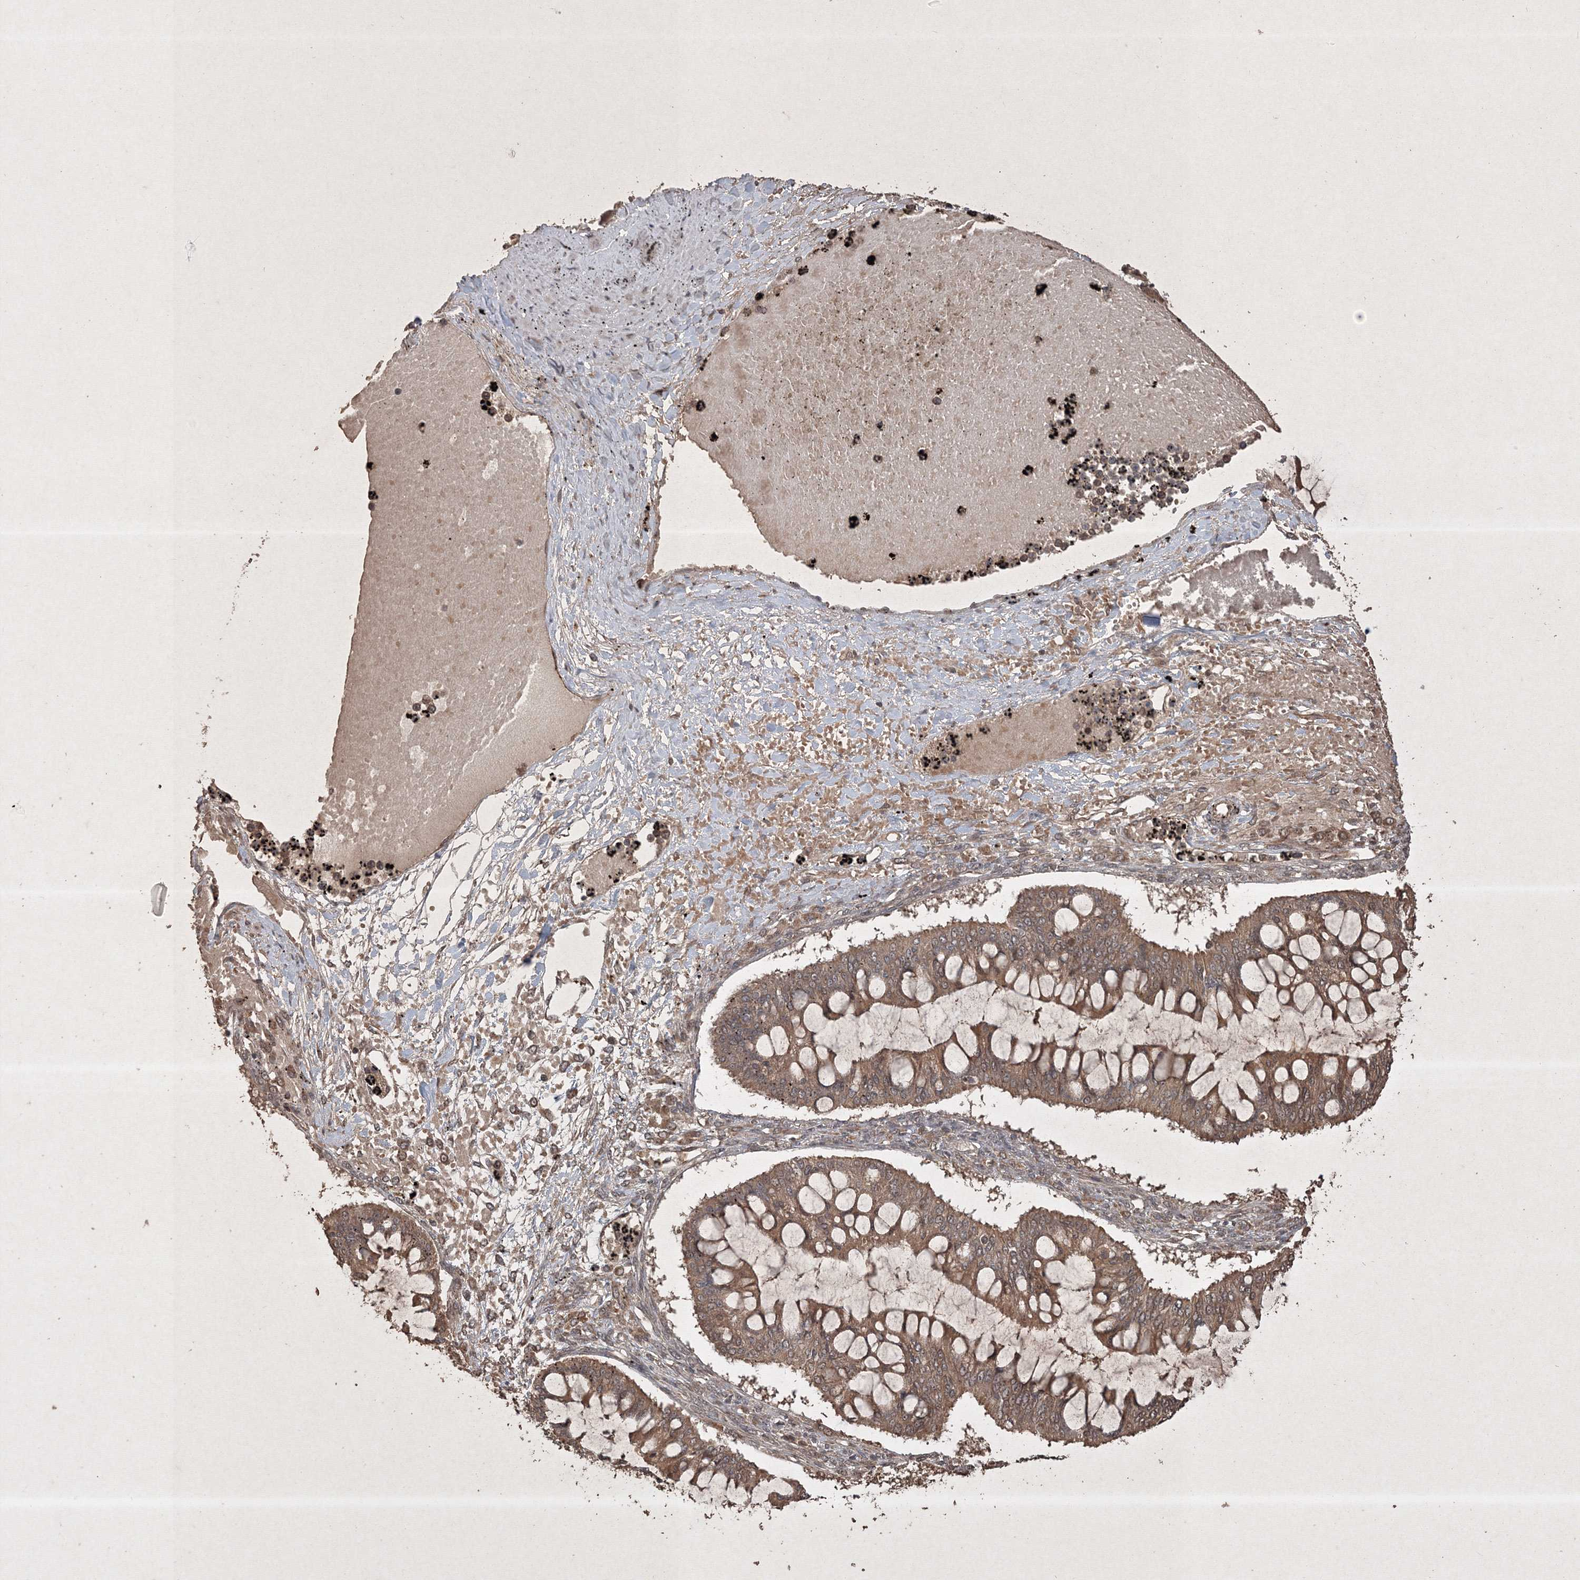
{"staining": {"intensity": "moderate", "quantity": ">75%", "location": "cytoplasmic/membranous"}, "tissue": "ovarian cancer", "cell_type": "Tumor cells", "image_type": "cancer", "snomed": [{"axis": "morphology", "description": "Cystadenocarcinoma, mucinous, NOS"}, {"axis": "topography", "description": "Ovary"}], "caption": "This is a photomicrograph of IHC staining of ovarian cancer (mucinous cystadenocarcinoma), which shows moderate expression in the cytoplasmic/membranous of tumor cells.", "gene": "PELI3", "patient": {"sex": "female", "age": 73}}